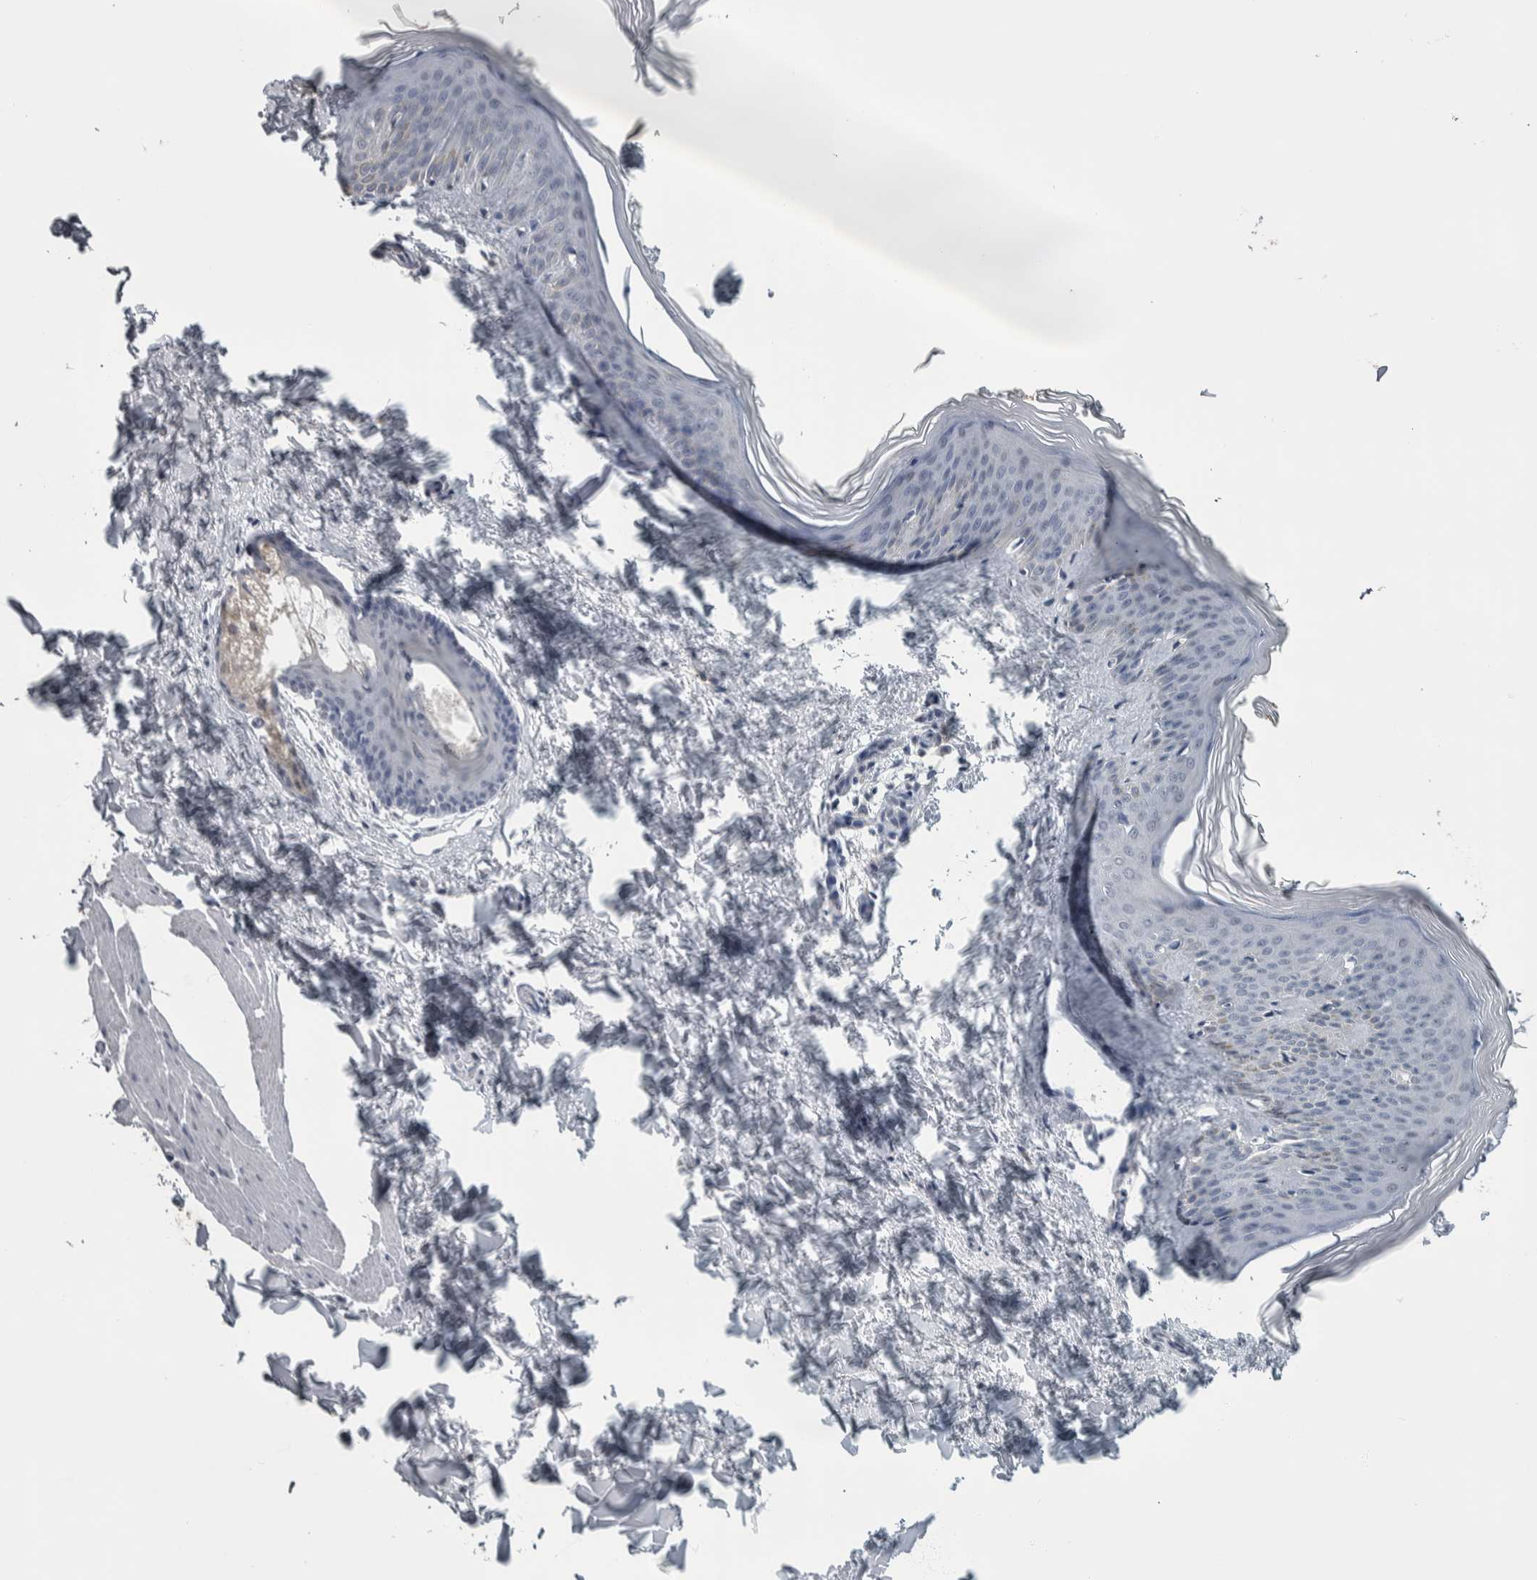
{"staining": {"intensity": "negative", "quantity": "none", "location": "none"}, "tissue": "skin", "cell_type": "Fibroblasts", "image_type": "normal", "snomed": [{"axis": "morphology", "description": "Normal tissue, NOS"}, {"axis": "topography", "description": "Skin"}], "caption": "An immunohistochemistry image of normal skin is shown. There is no staining in fibroblasts of skin. The staining is performed using DAB (3,3'-diaminobenzidine) brown chromogen with nuclei counter-stained in using hematoxylin.", "gene": "CAVIN4", "patient": {"sex": "female", "age": 27}}